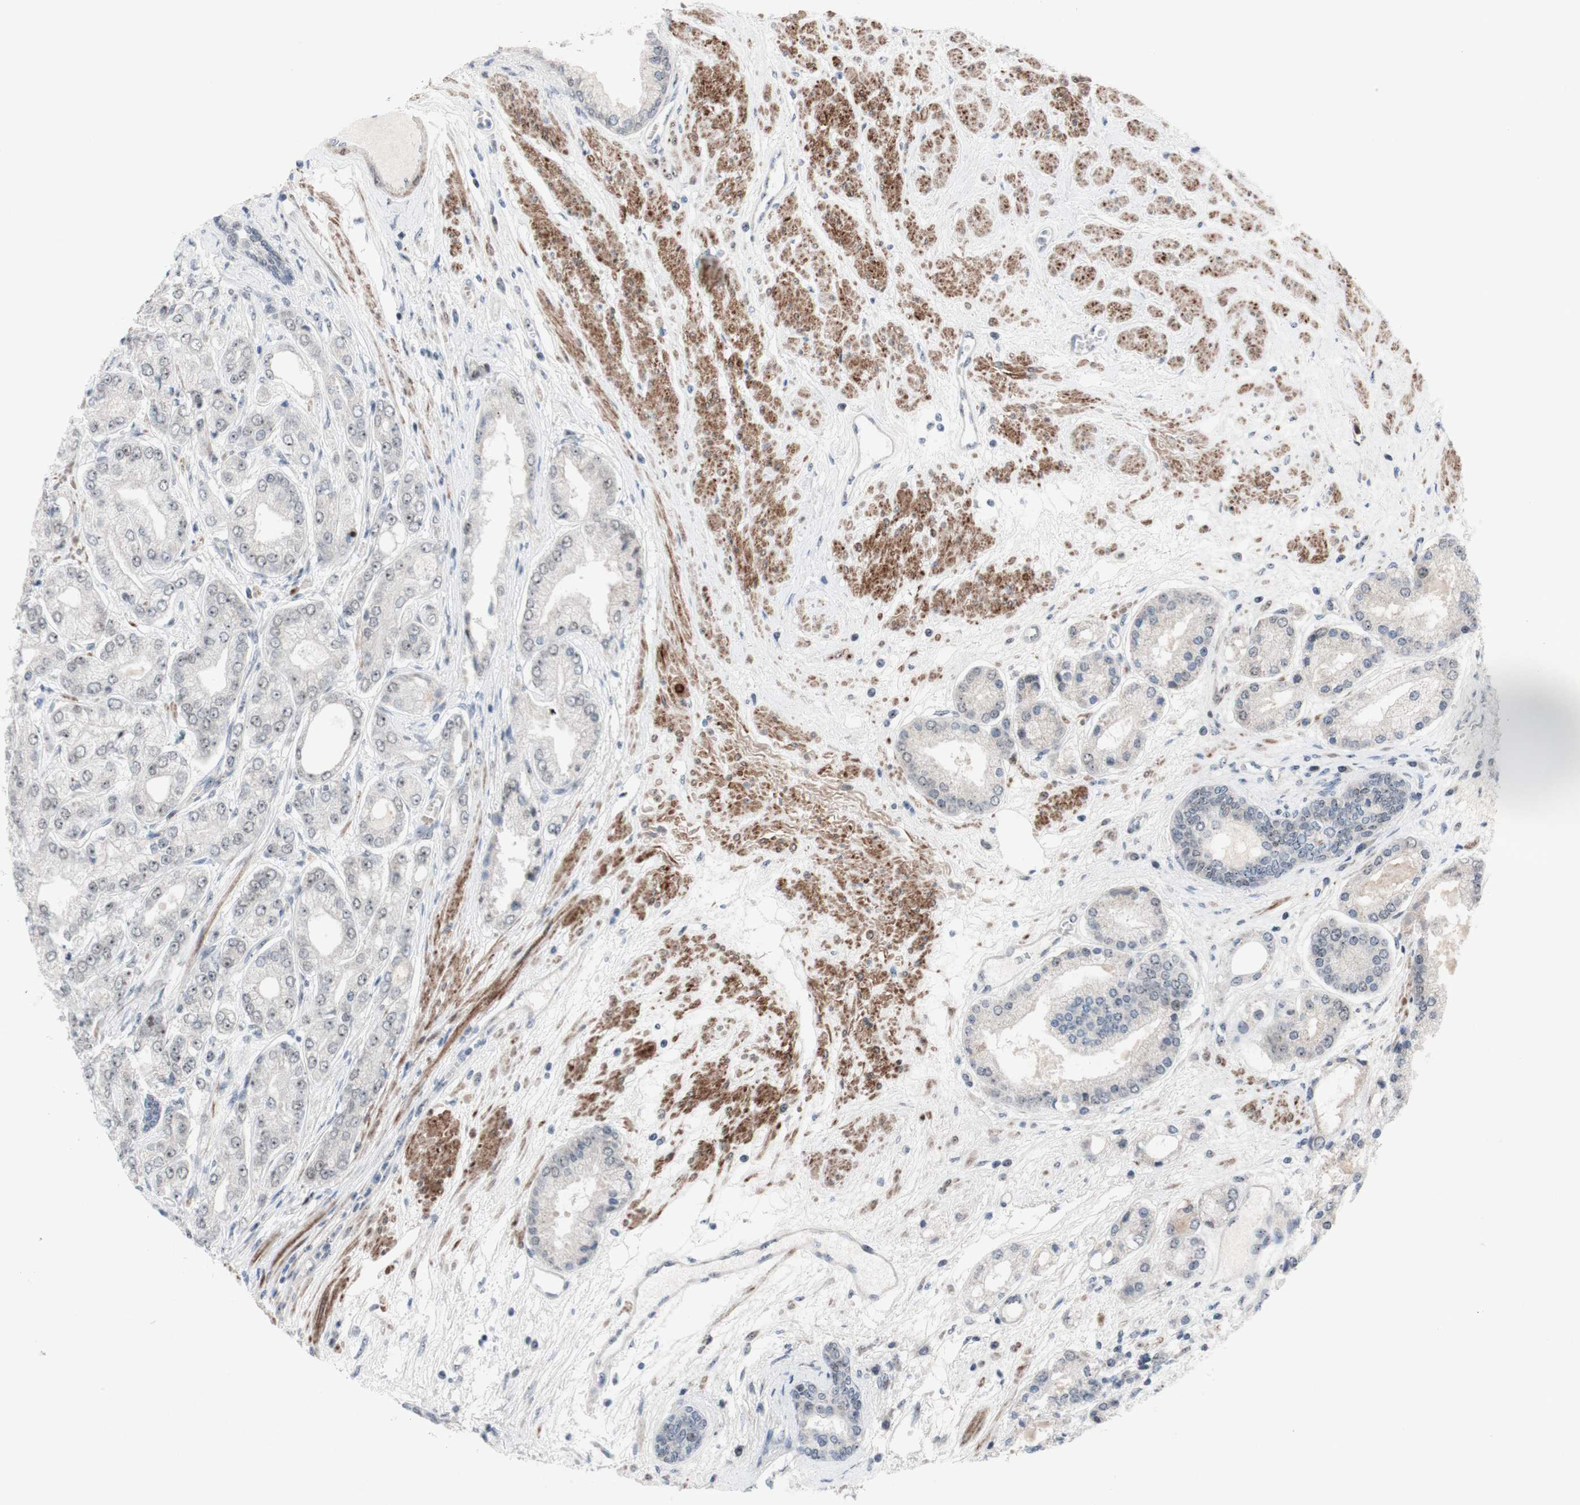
{"staining": {"intensity": "negative", "quantity": "none", "location": "none"}, "tissue": "prostate cancer", "cell_type": "Tumor cells", "image_type": "cancer", "snomed": [{"axis": "morphology", "description": "Adenocarcinoma, High grade"}, {"axis": "topography", "description": "Prostate"}], "caption": "Tumor cells show no significant protein staining in high-grade adenocarcinoma (prostate). Nuclei are stained in blue.", "gene": "POLR1A", "patient": {"sex": "male", "age": 59}}